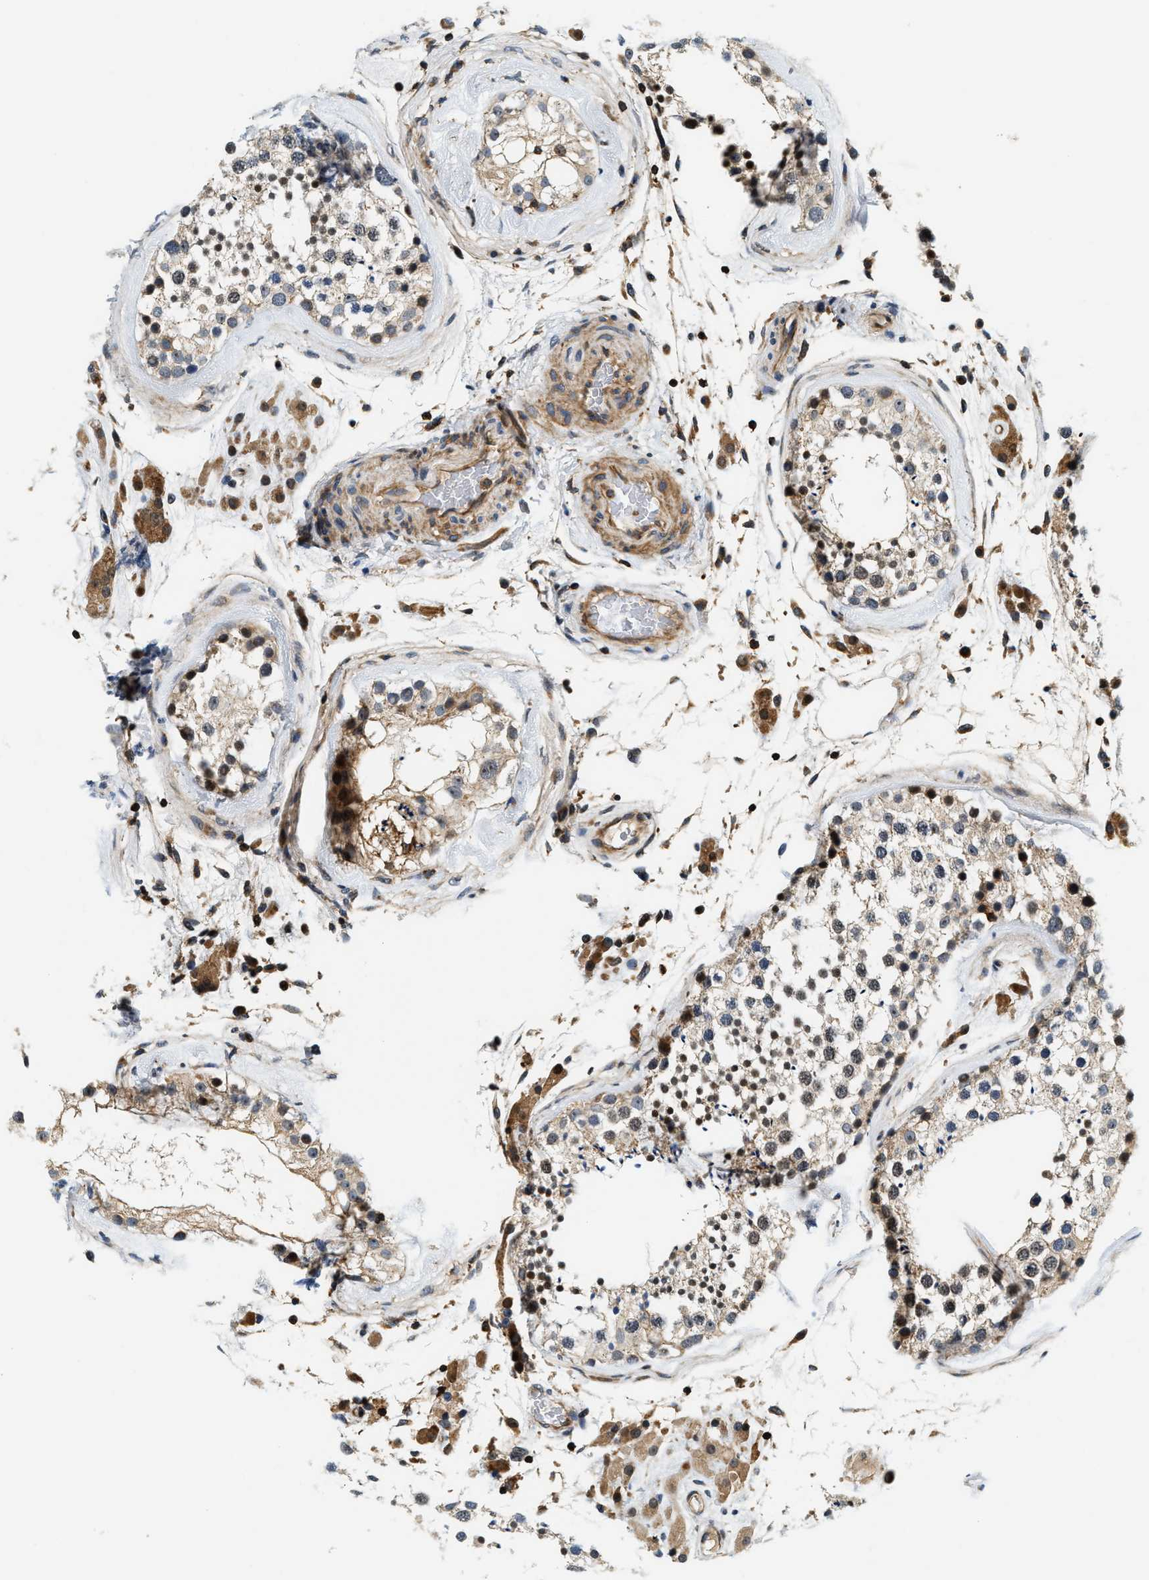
{"staining": {"intensity": "weak", "quantity": ">75%", "location": "cytoplasmic/membranous"}, "tissue": "testis", "cell_type": "Cells in seminiferous ducts", "image_type": "normal", "snomed": [{"axis": "morphology", "description": "Normal tissue, NOS"}, {"axis": "topography", "description": "Testis"}], "caption": "An image showing weak cytoplasmic/membranous expression in approximately >75% of cells in seminiferous ducts in unremarkable testis, as visualized by brown immunohistochemical staining.", "gene": "SAMD9", "patient": {"sex": "male", "age": 46}}